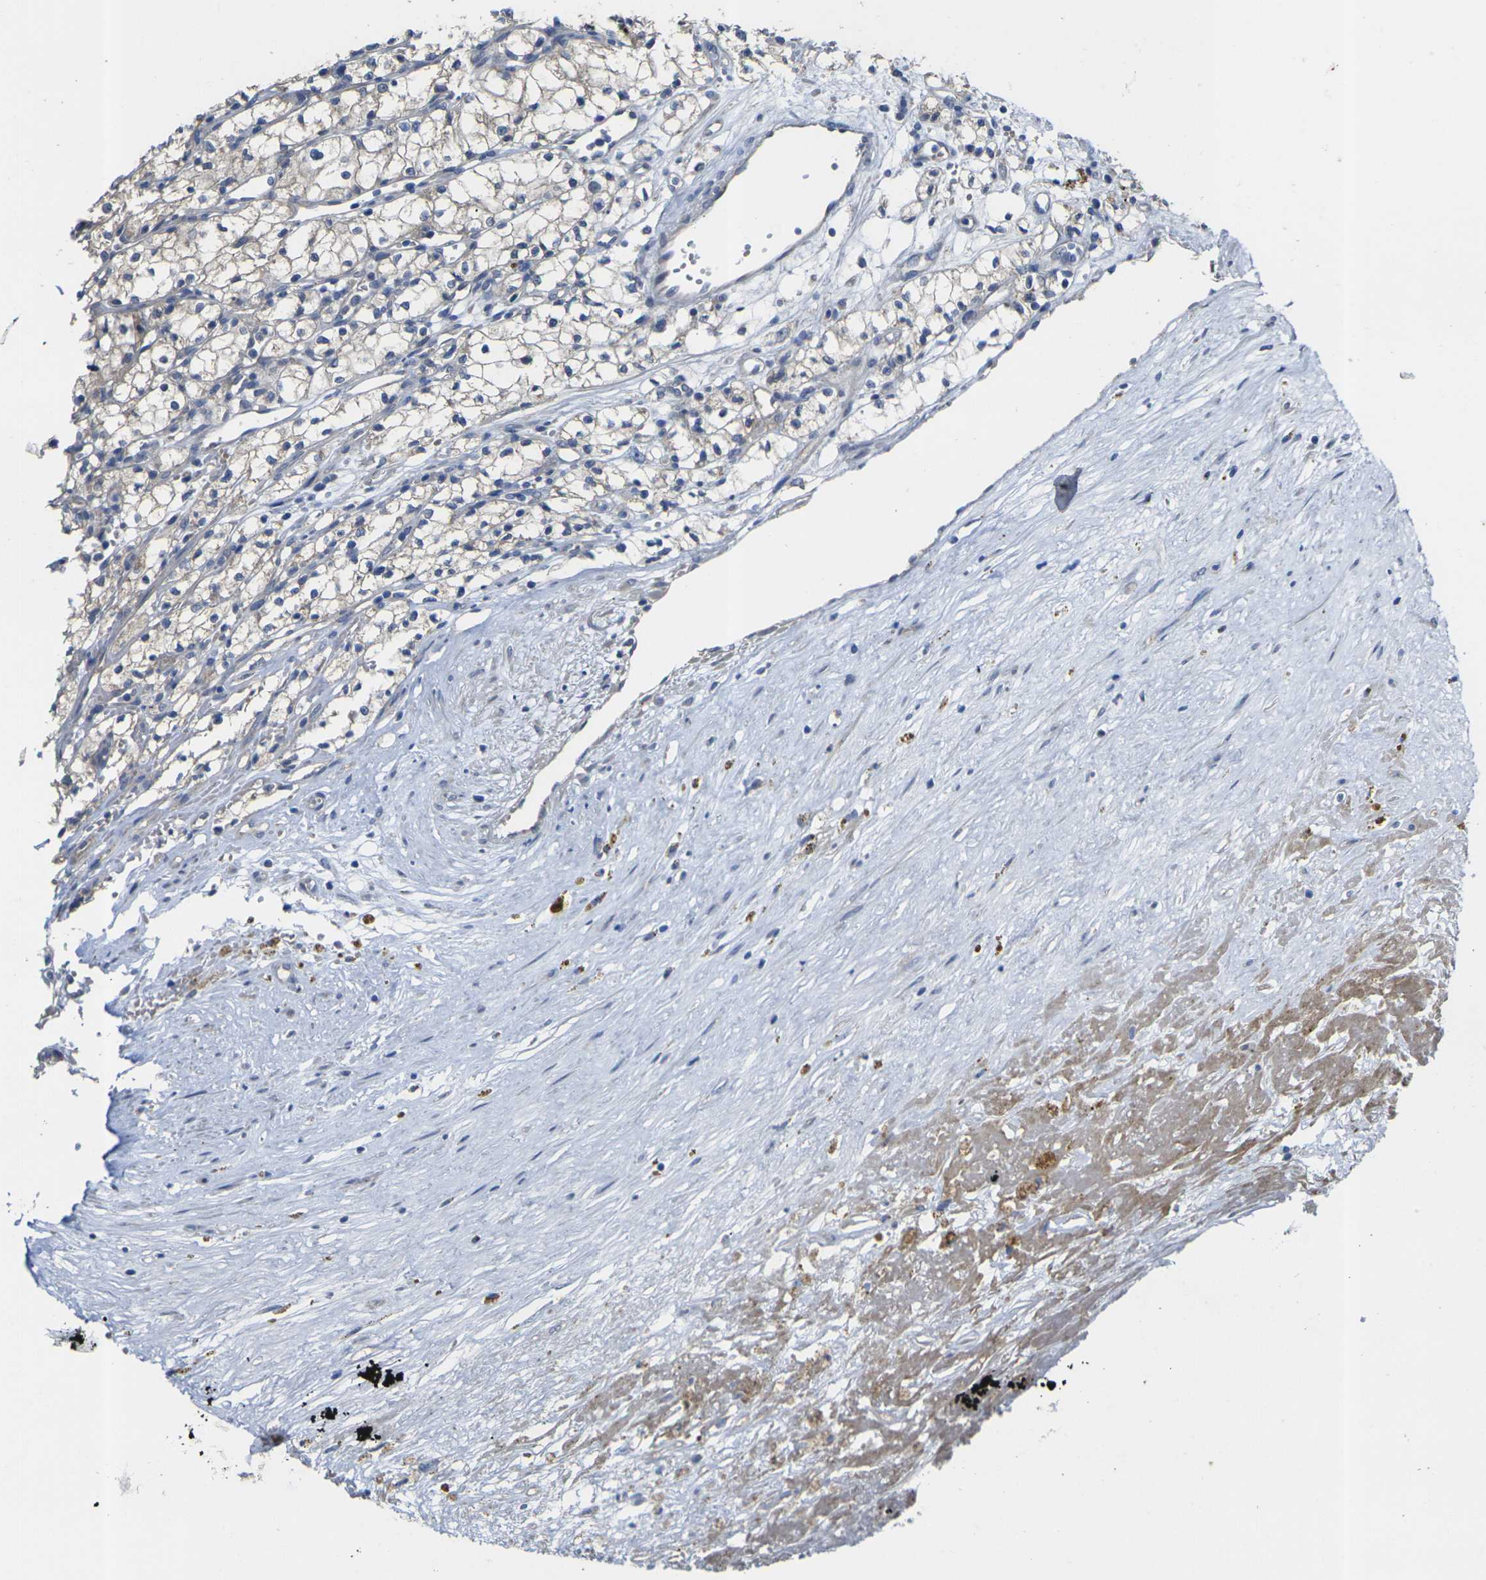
{"staining": {"intensity": "negative", "quantity": "none", "location": "none"}, "tissue": "renal cancer", "cell_type": "Tumor cells", "image_type": "cancer", "snomed": [{"axis": "morphology", "description": "Normal tissue, NOS"}, {"axis": "morphology", "description": "Adenocarcinoma, NOS"}, {"axis": "topography", "description": "Kidney"}], "caption": "An image of human renal adenocarcinoma is negative for staining in tumor cells. (DAB IHC with hematoxylin counter stain).", "gene": "GNA12", "patient": {"sex": "male", "age": 59}}